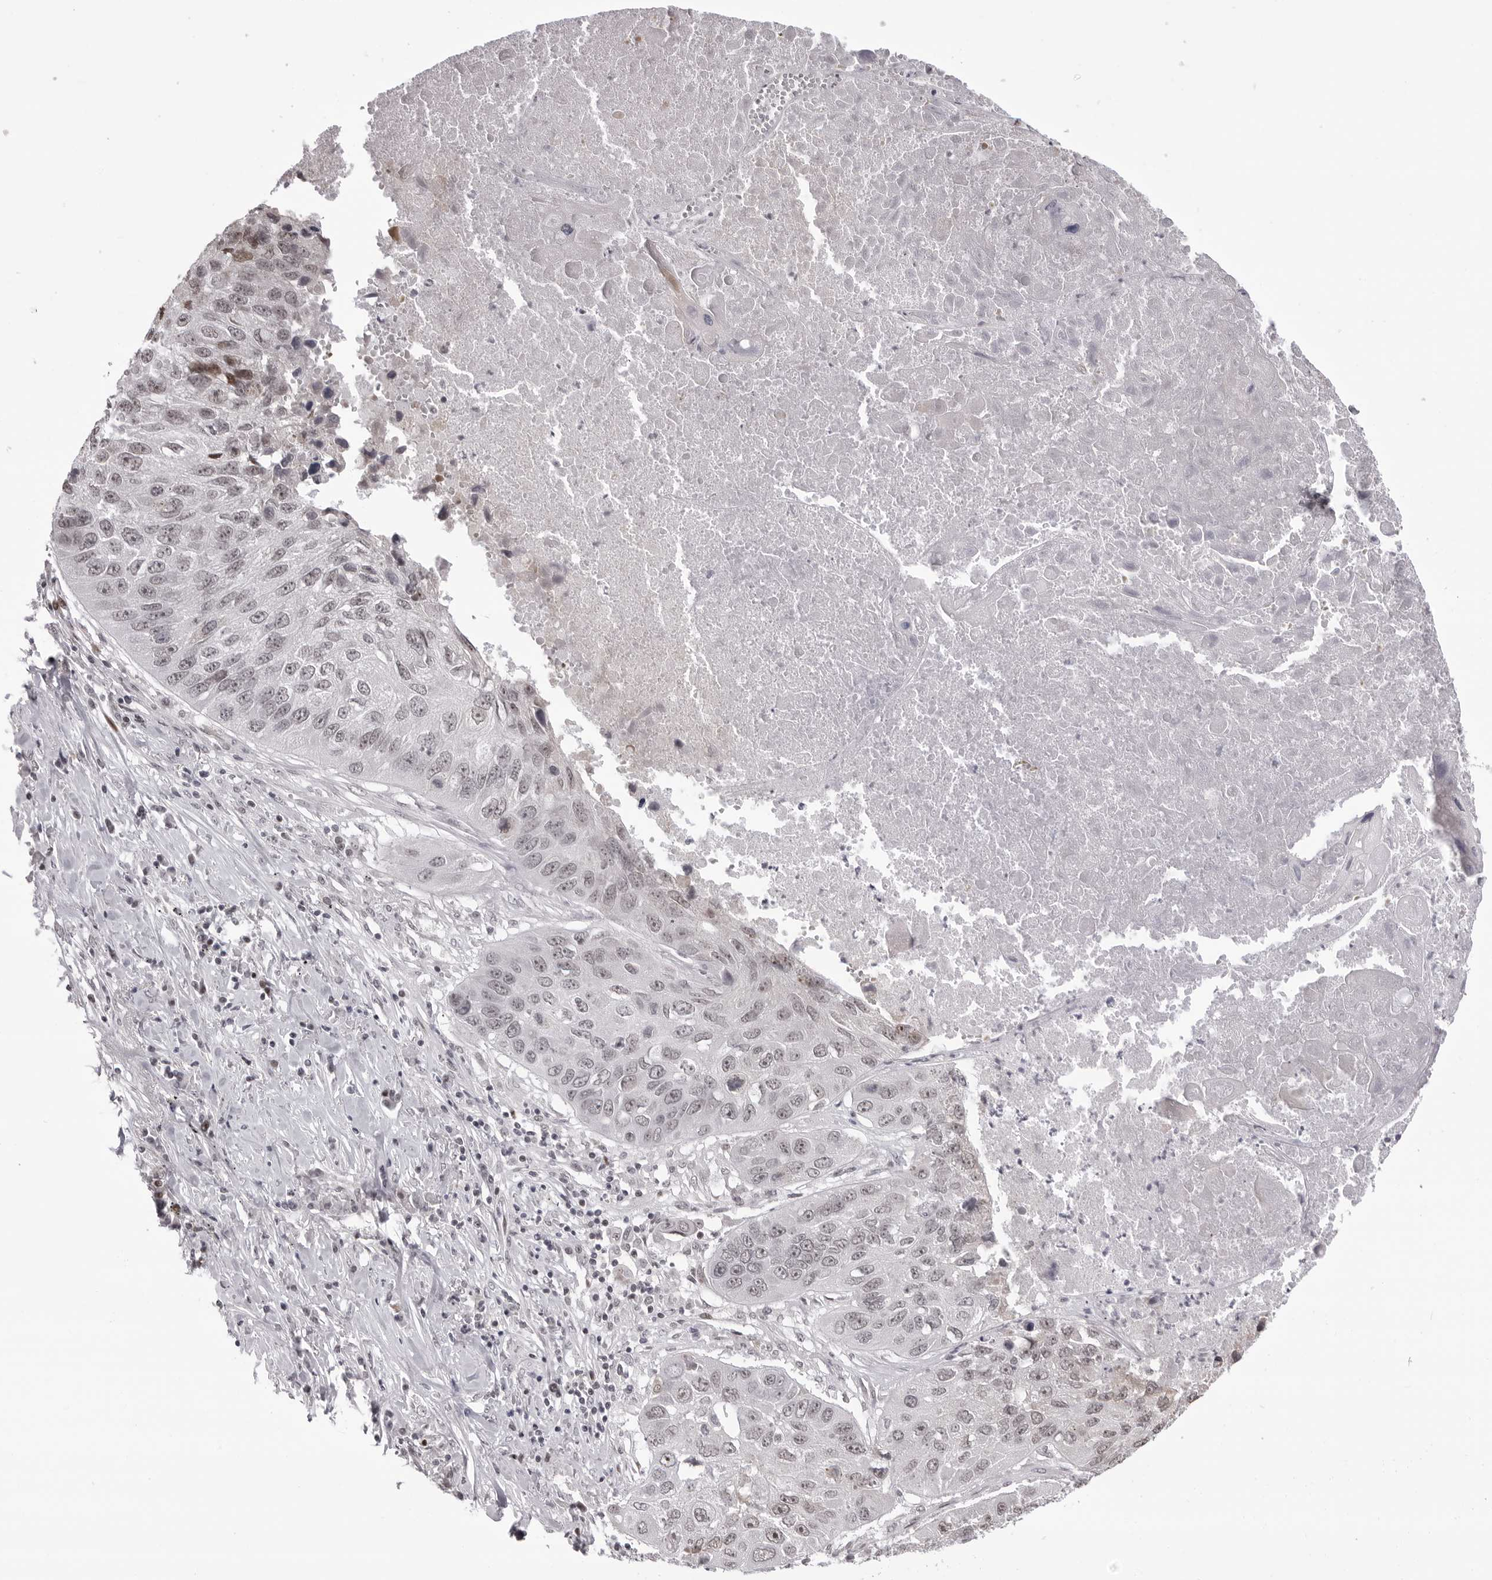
{"staining": {"intensity": "negative", "quantity": "none", "location": "none"}, "tissue": "lung cancer", "cell_type": "Tumor cells", "image_type": "cancer", "snomed": [{"axis": "morphology", "description": "Squamous cell carcinoma, NOS"}, {"axis": "topography", "description": "Lung"}], "caption": "DAB immunohistochemical staining of lung cancer reveals no significant staining in tumor cells.", "gene": "PHF3", "patient": {"sex": "male", "age": 61}}